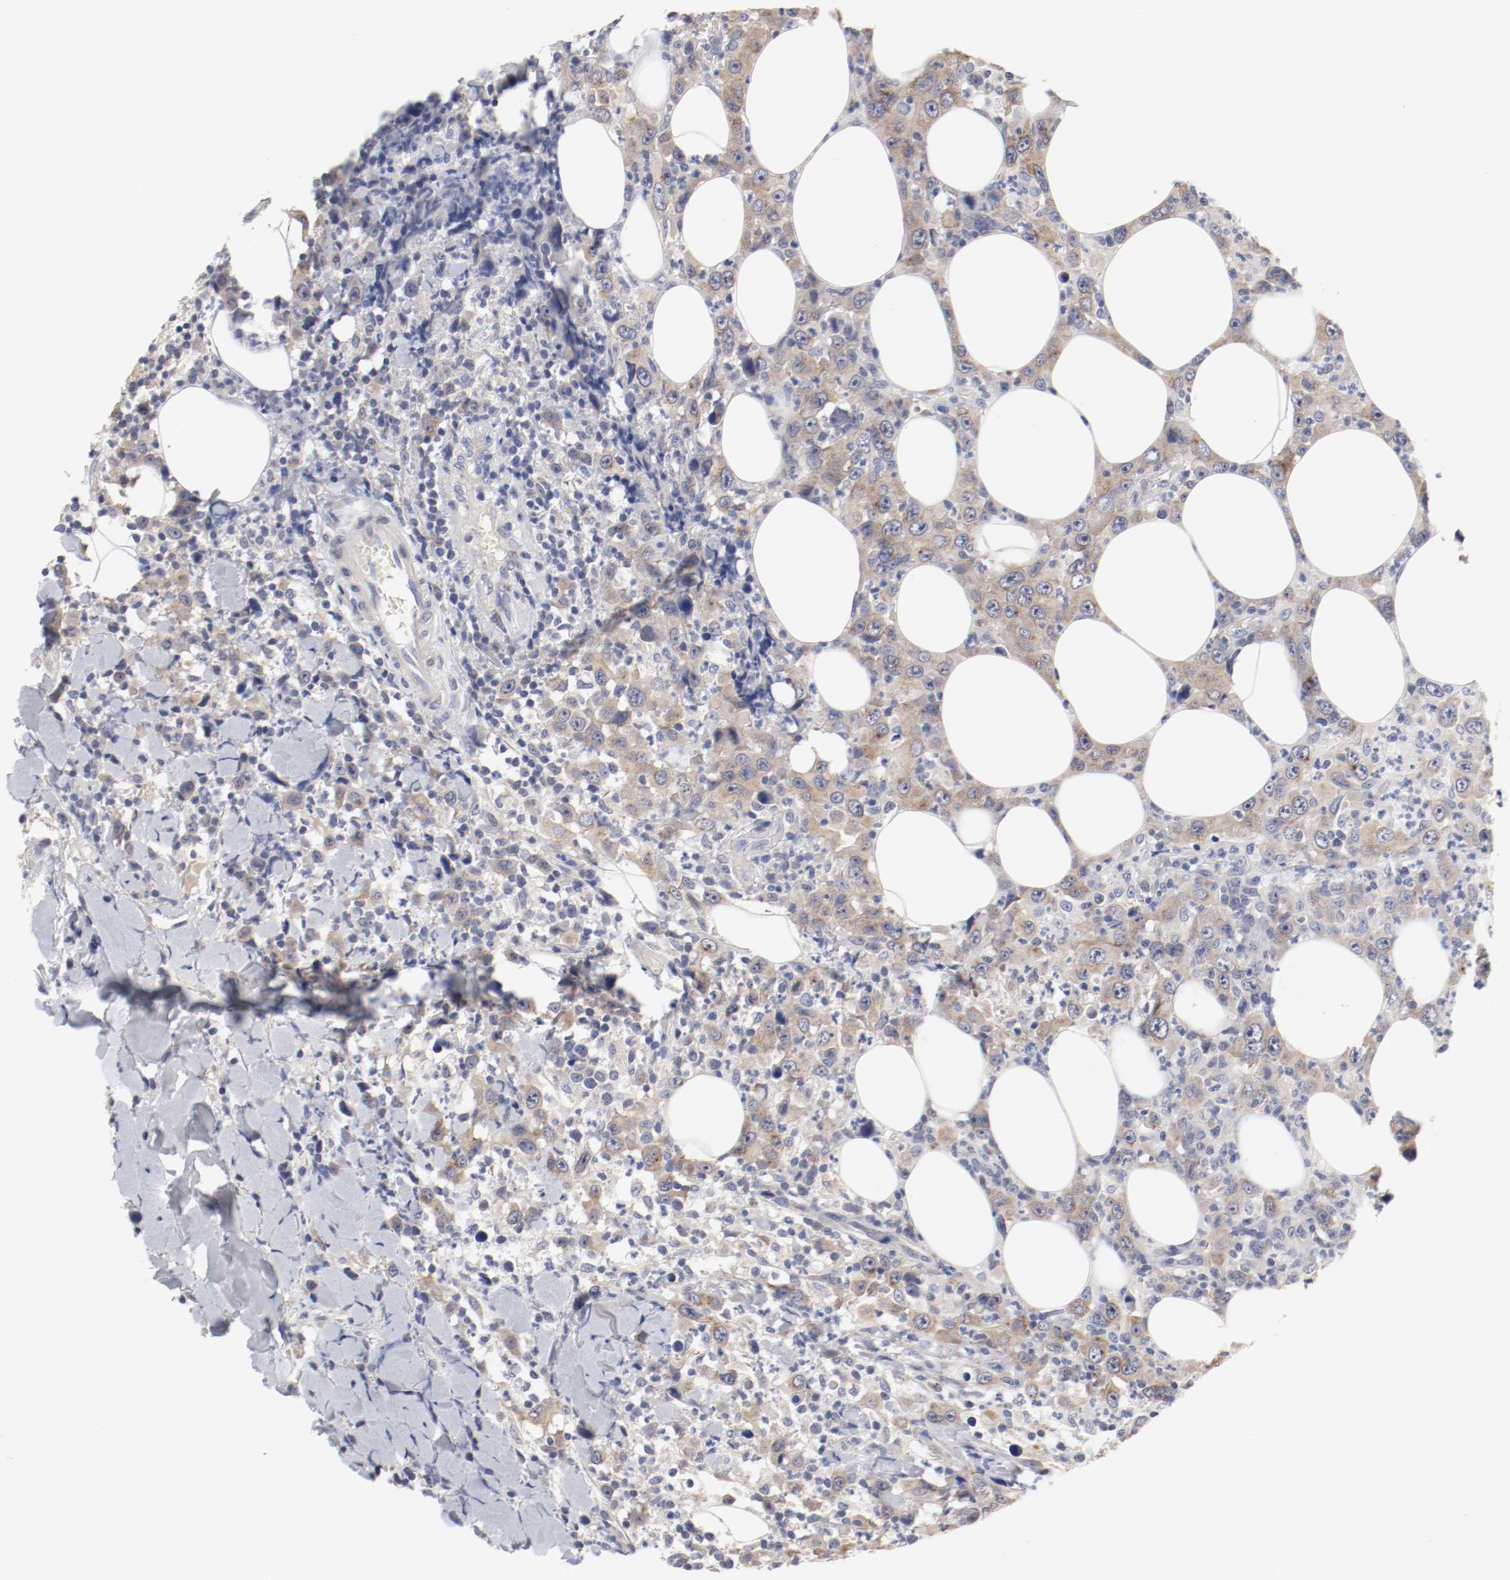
{"staining": {"intensity": "weak", "quantity": ">75%", "location": "cytoplasmic/membranous"}, "tissue": "thyroid cancer", "cell_type": "Tumor cells", "image_type": "cancer", "snomed": [{"axis": "morphology", "description": "Carcinoma, NOS"}, {"axis": "topography", "description": "Thyroid gland"}], "caption": "The micrograph demonstrates a brown stain indicating the presence of a protein in the cytoplasmic/membranous of tumor cells in thyroid cancer (carcinoma).", "gene": "GPR143", "patient": {"sex": "female", "age": 77}}